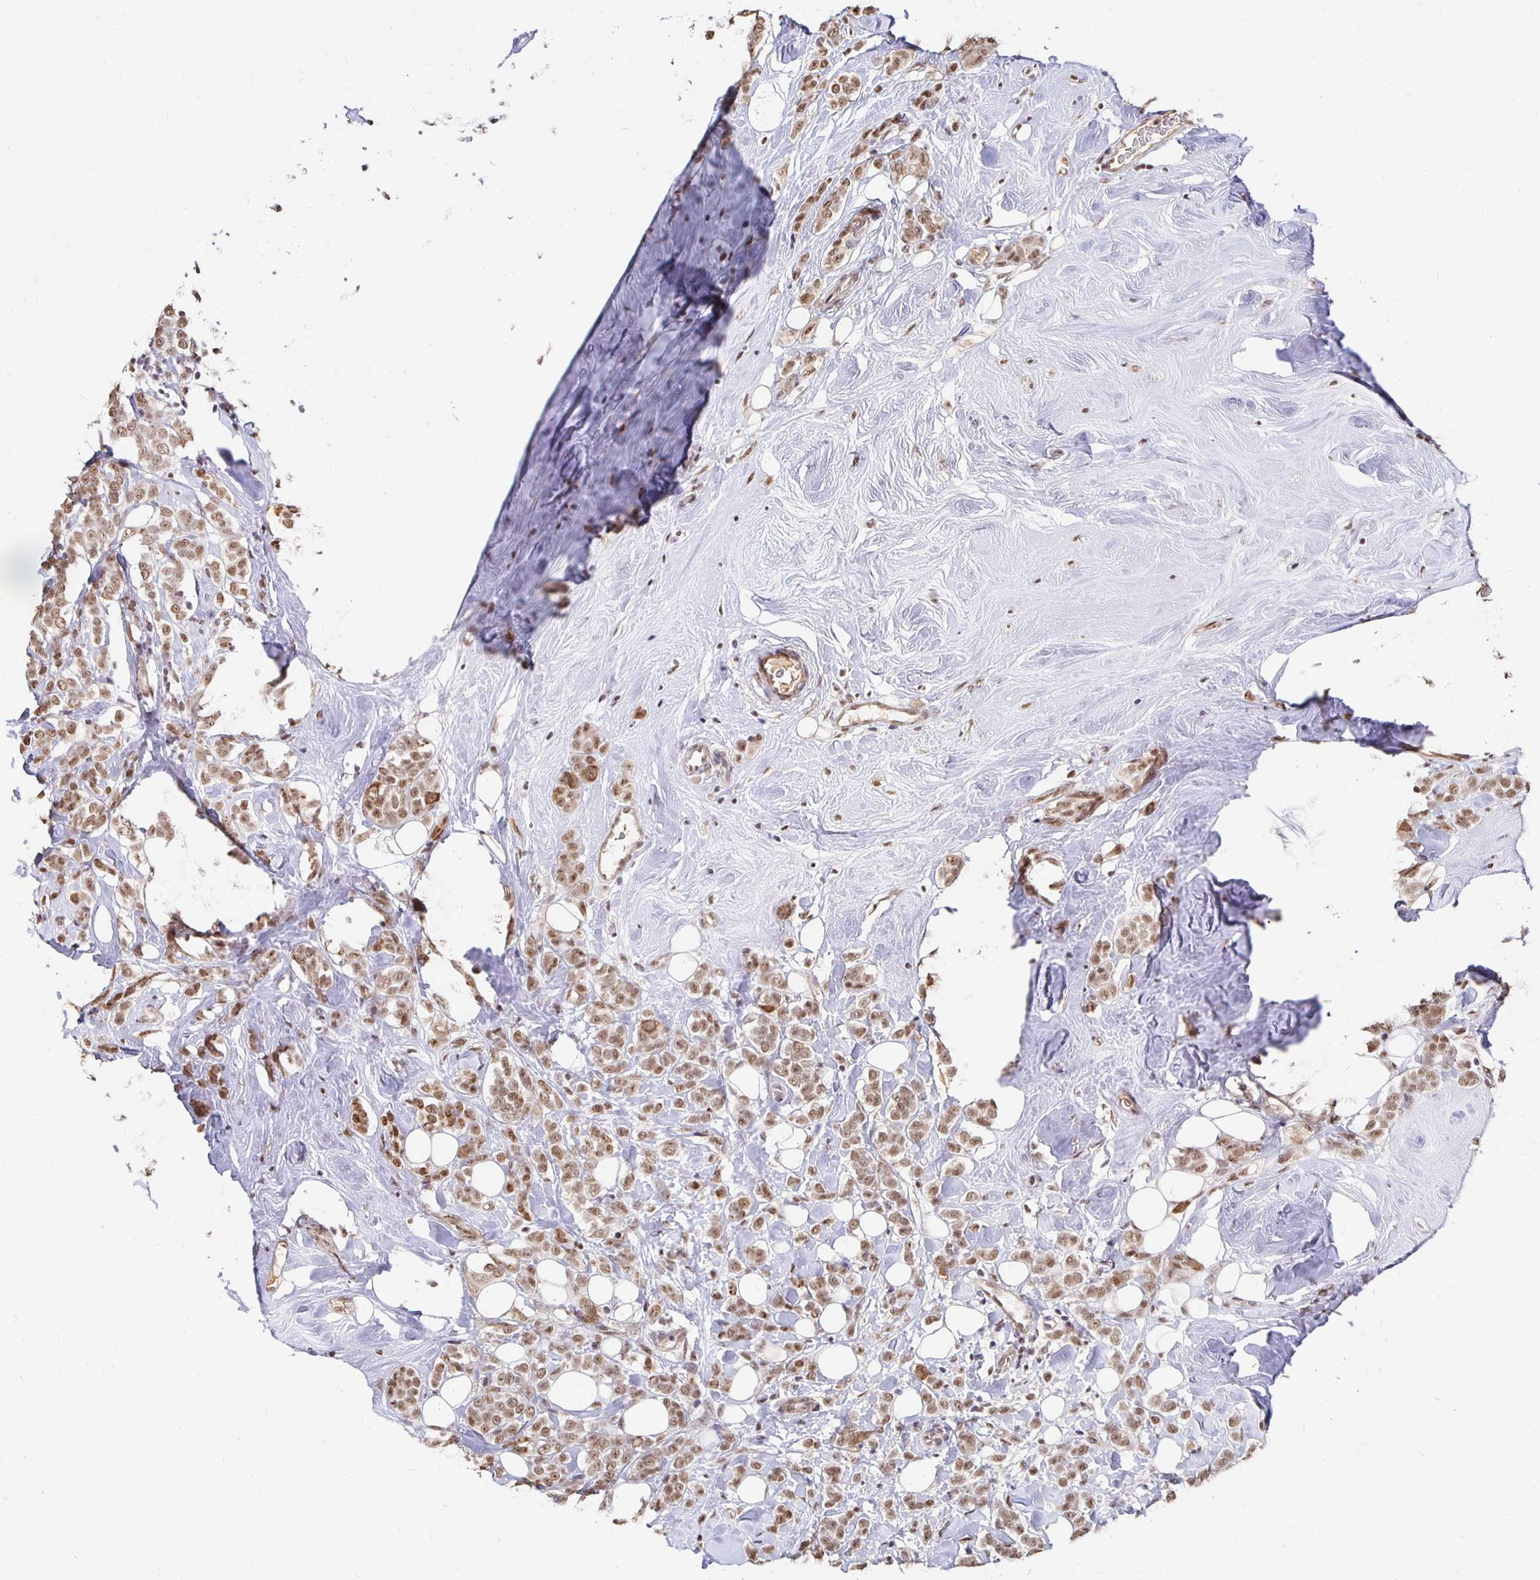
{"staining": {"intensity": "moderate", "quantity": ">75%", "location": "nuclear"}, "tissue": "breast cancer", "cell_type": "Tumor cells", "image_type": "cancer", "snomed": [{"axis": "morphology", "description": "Lobular carcinoma"}, {"axis": "topography", "description": "Breast"}], "caption": "The image displays a brown stain indicating the presence of a protein in the nuclear of tumor cells in lobular carcinoma (breast).", "gene": "CLASRP", "patient": {"sex": "female", "age": 49}}